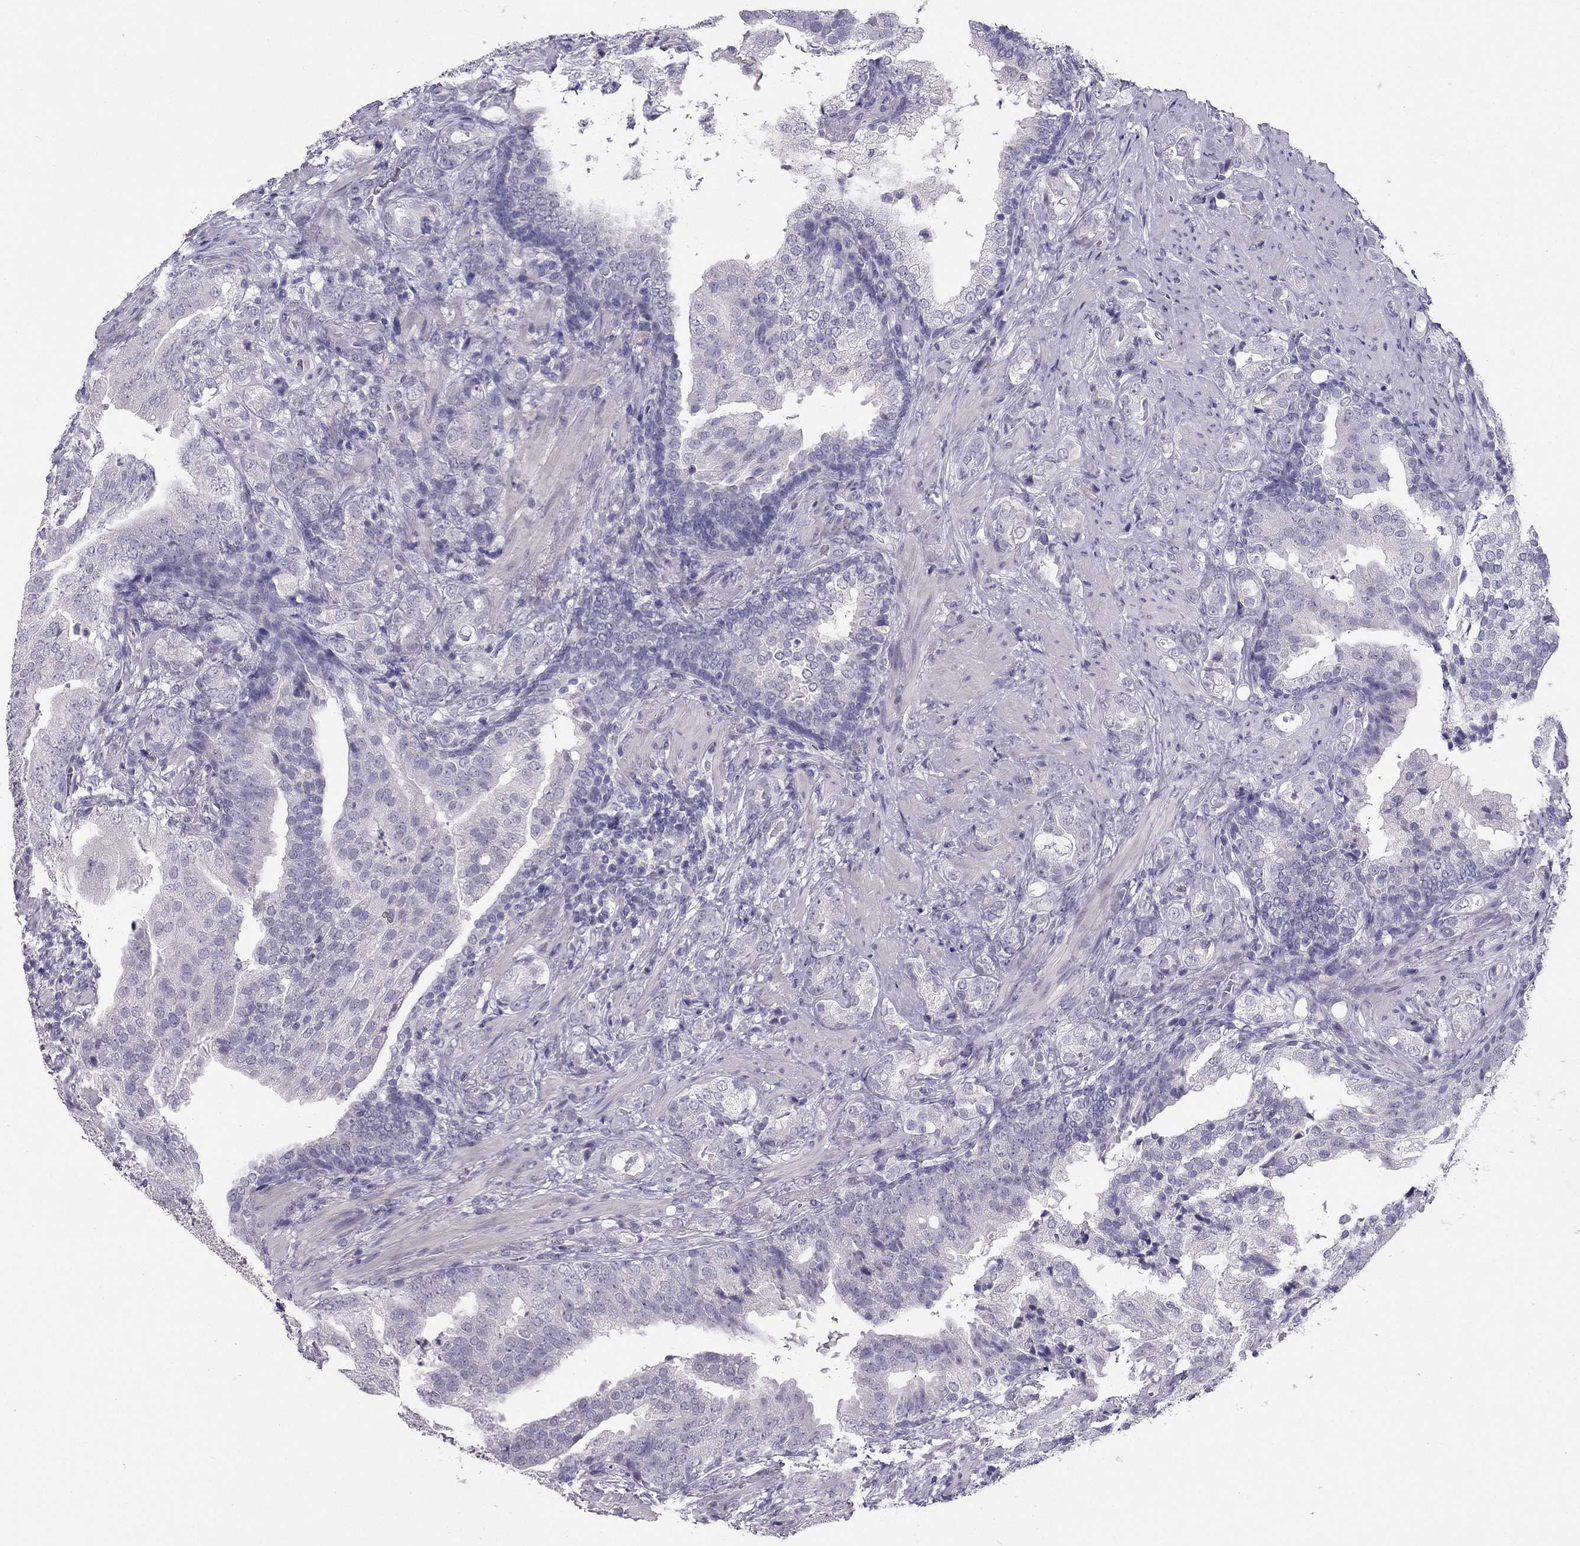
{"staining": {"intensity": "negative", "quantity": "none", "location": "none"}, "tissue": "prostate cancer", "cell_type": "Tumor cells", "image_type": "cancer", "snomed": [{"axis": "morphology", "description": "Adenocarcinoma, NOS"}, {"axis": "topography", "description": "Prostate"}], "caption": "The histopathology image shows no staining of tumor cells in prostate cancer (adenocarcinoma).", "gene": "RHO", "patient": {"sex": "male", "age": 57}}